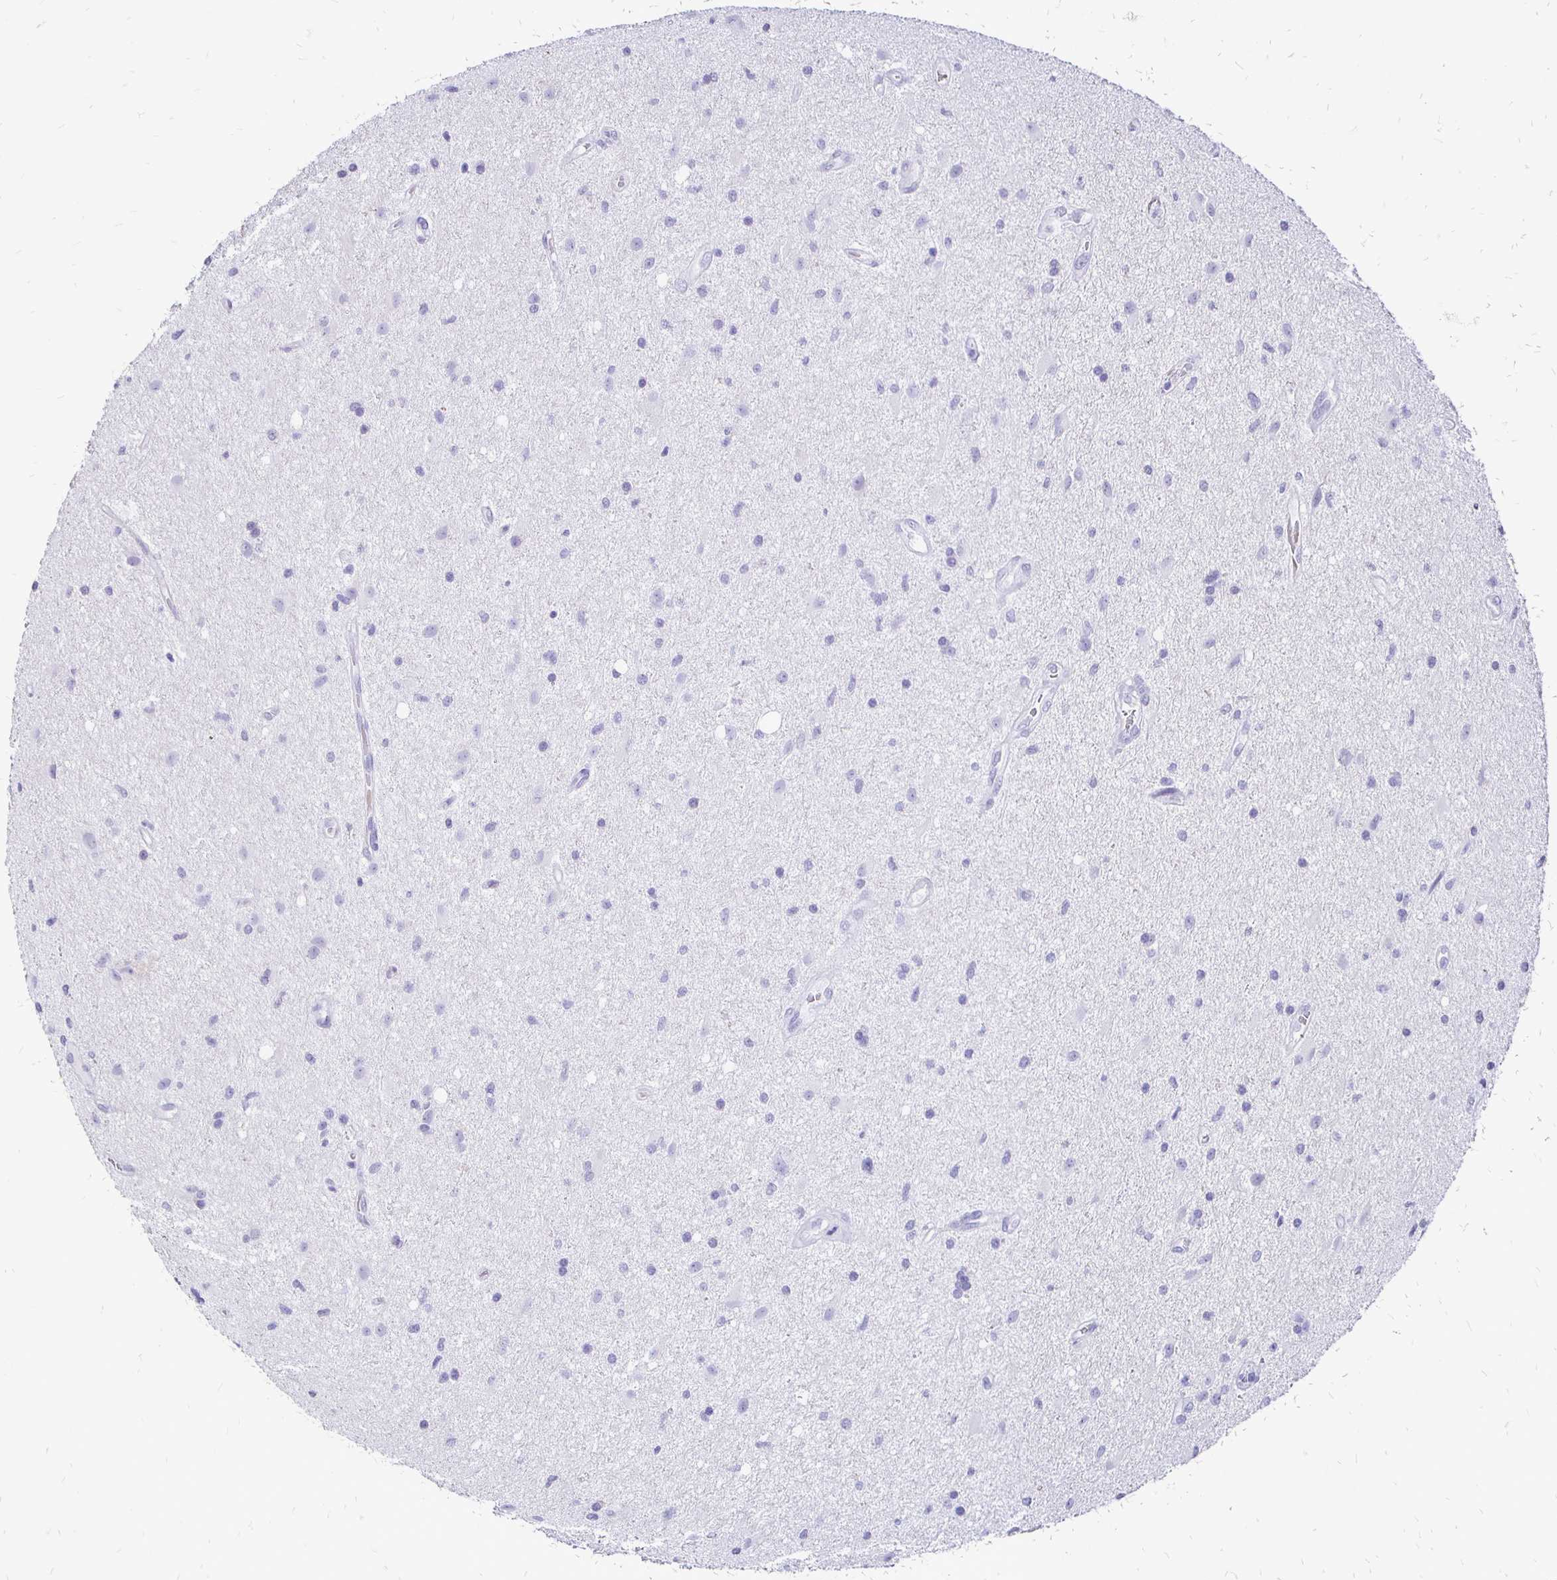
{"staining": {"intensity": "negative", "quantity": "none", "location": "none"}, "tissue": "glioma", "cell_type": "Tumor cells", "image_type": "cancer", "snomed": [{"axis": "morphology", "description": "Glioma, malignant, High grade"}, {"axis": "topography", "description": "Brain"}], "caption": "Immunohistochemistry micrograph of human high-grade glioma (malignant) stained for a protein (brown), which demonstrates no positivity in tumor cells.", "gene": "IRGC", "patient": {"sex": "male", "age": 67}}